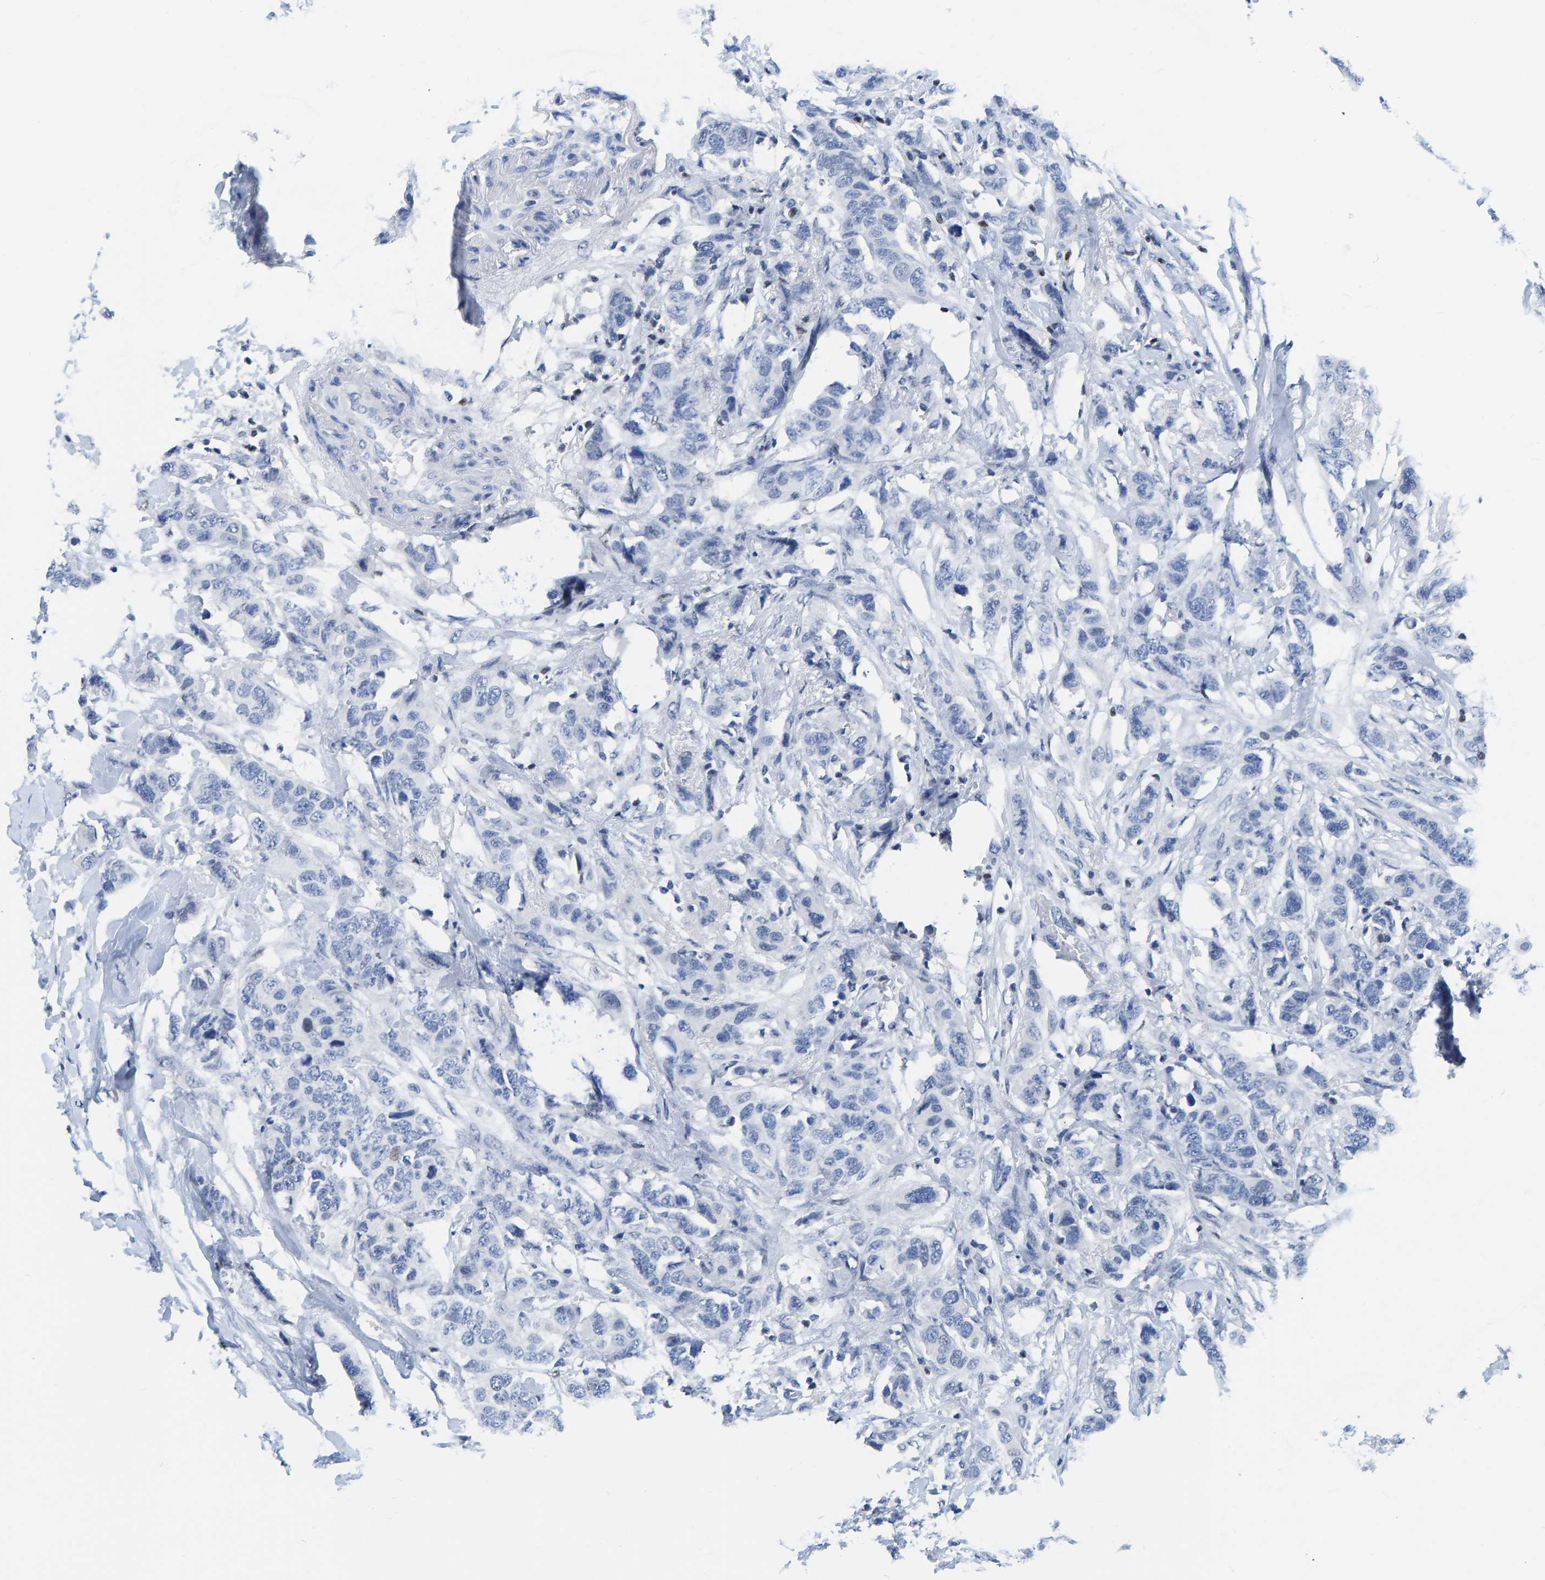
{"staining": {"intensity": "negative", "quantity": "none", "location": "none"}, "tissue": "breast cancer", "cell_type": "Tumor cells", "image_type": "cancer", "snomed": [{"axis": "morphology", "description": "Duct carcinoma"}, {"axis": "topography", "description": "Breast"}], "caption": "Immunohistochemical staining of infiltrating ductal carcinoma (breast) reveals no significant expression in tumor cells.", "gene": "TCF7", "patient": {"sex": "female", "age": 50}}